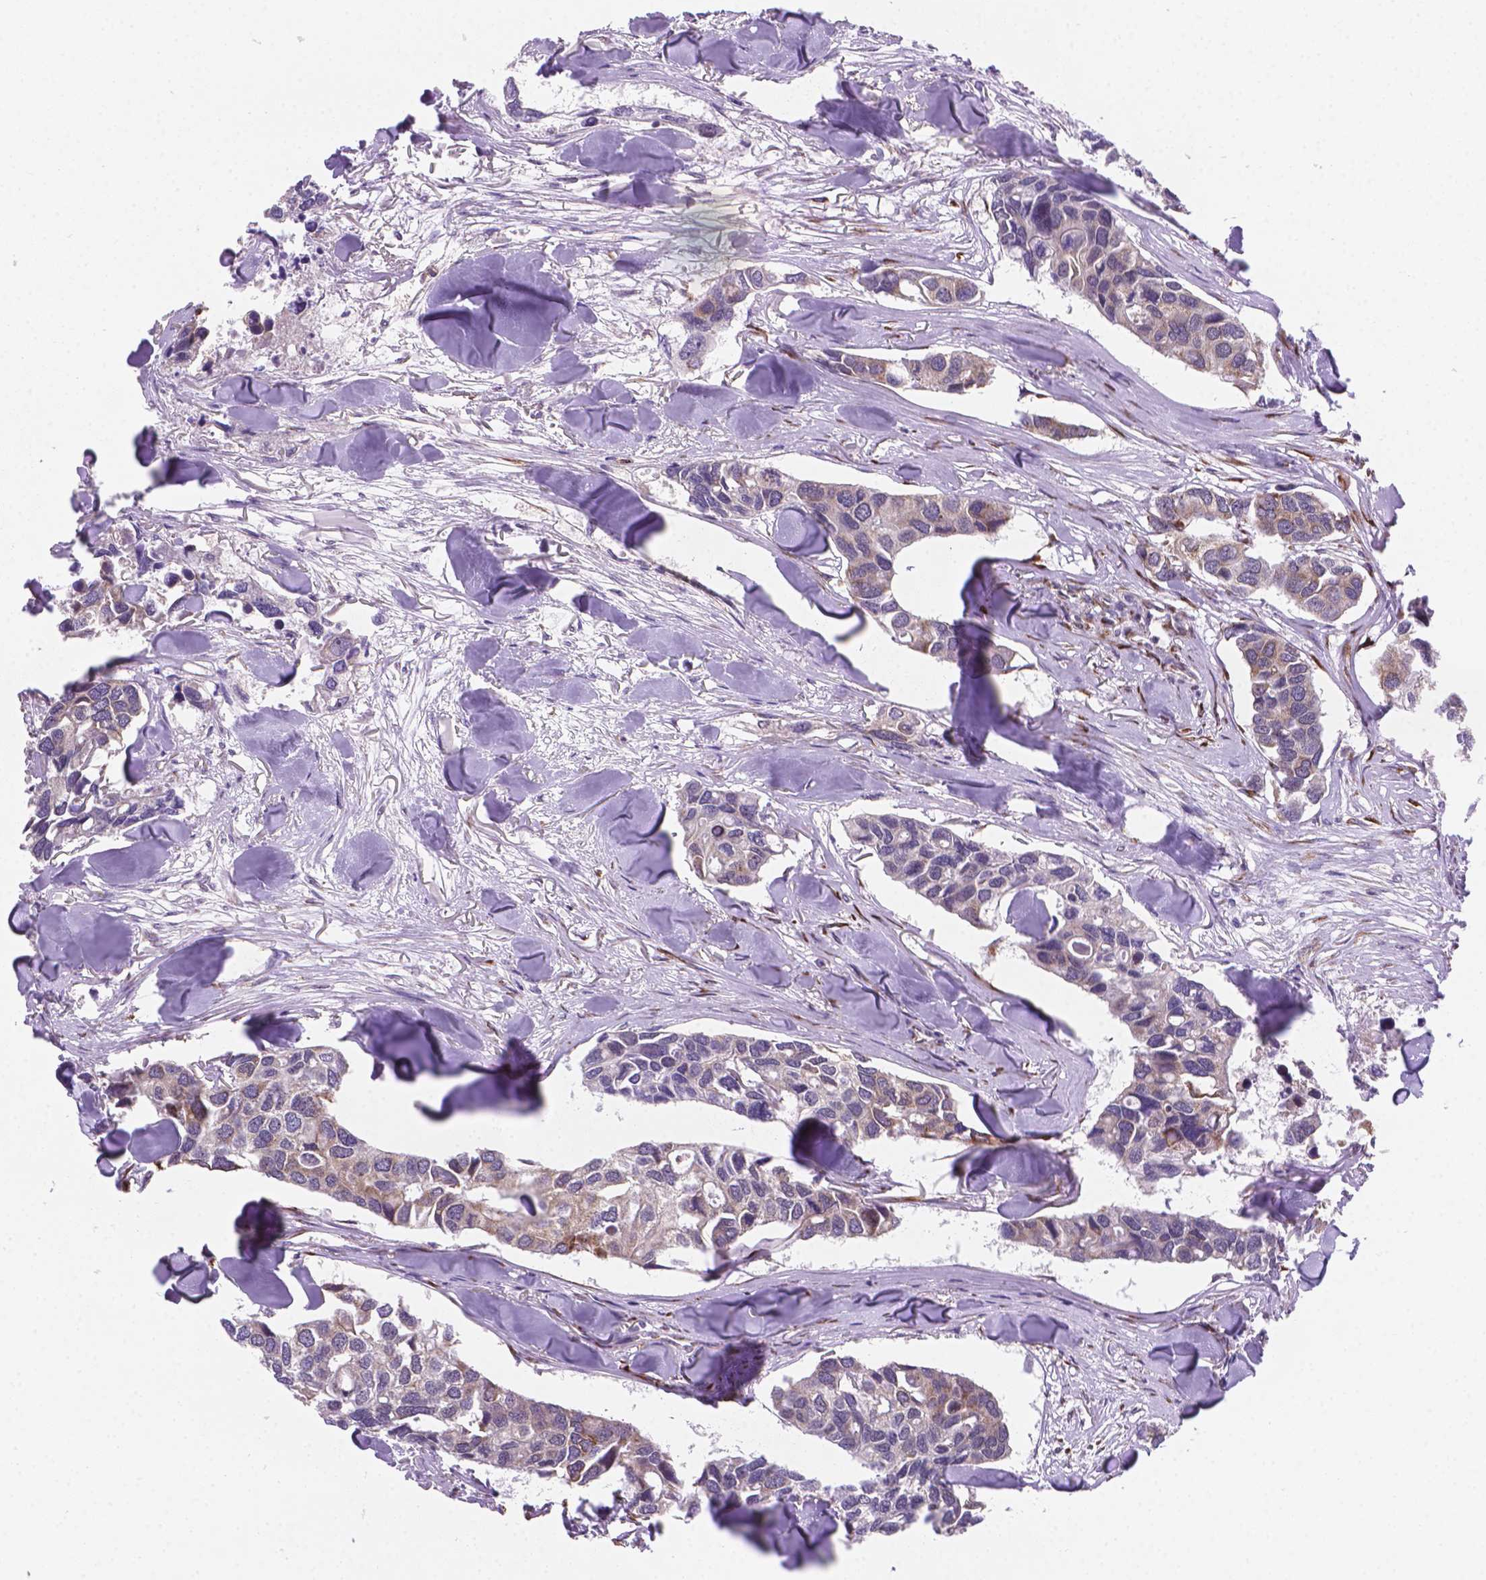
{"staining": {"intensity": "moderate", "quantity": "<25%", "location": "cytoplasmic/membranous"}, "tissue": "breast cancer", "cell_type": "Tumor cells", "image_type": "cancer", "snomed": [{"axis": "morphology", "description": "Duct carcinoma"}, {"axis": "topography", "description": "Breast"}], "caption": "An immunohistochemistry (IHC) histopathology image of neoplastic tissue is shown. Protein staining in brown shows moderate cytoplasmic/membranous positivity in breast cancer (invasive ductal carcinoma) within tumor cells.", "gene": "FNIP1", "patient": {"sex": "female", "age": 83}}